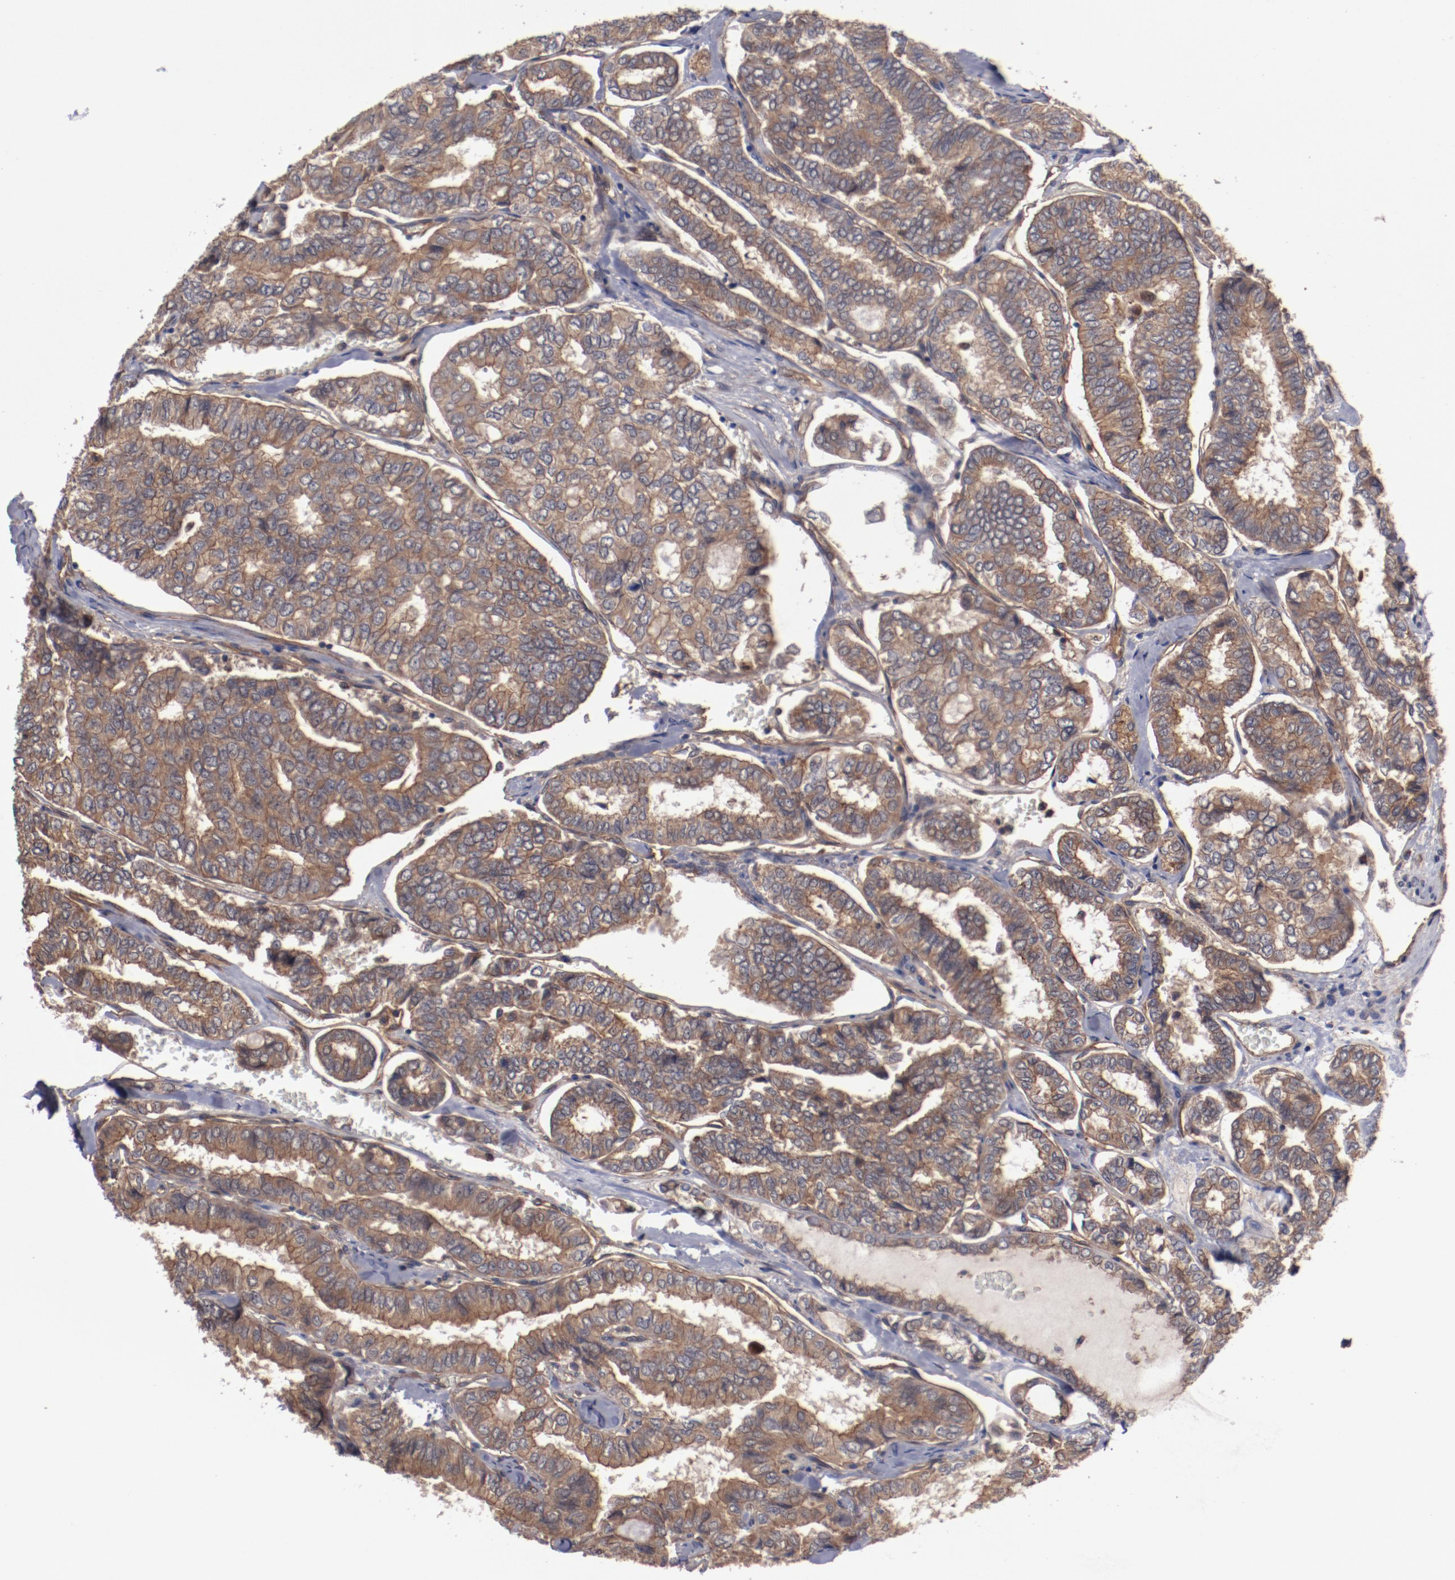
{"staining": {"intensity": "moderate", "quantity": ">75%", "location": "cytoplasmic/membranous"}, "tissue": "thyroid cancer", "cell_type": "Tumor cells", "image_type": "cancer", "snomed": [{"axis": "morphology", "description": "Papillary adenocarcinoma, NOS"}, {"axis": "topography", "description": "Thyroid gland"}], "caption": "Immunohistochemical staining of human thyroid papillary adenocarcinoma exhibits medium levels of moderate cytoplasmic/membranous protein staining in about >75% of tumor cells.", "gene": "DNAAF2", "patient": {"sex": "female", "age": 35}}